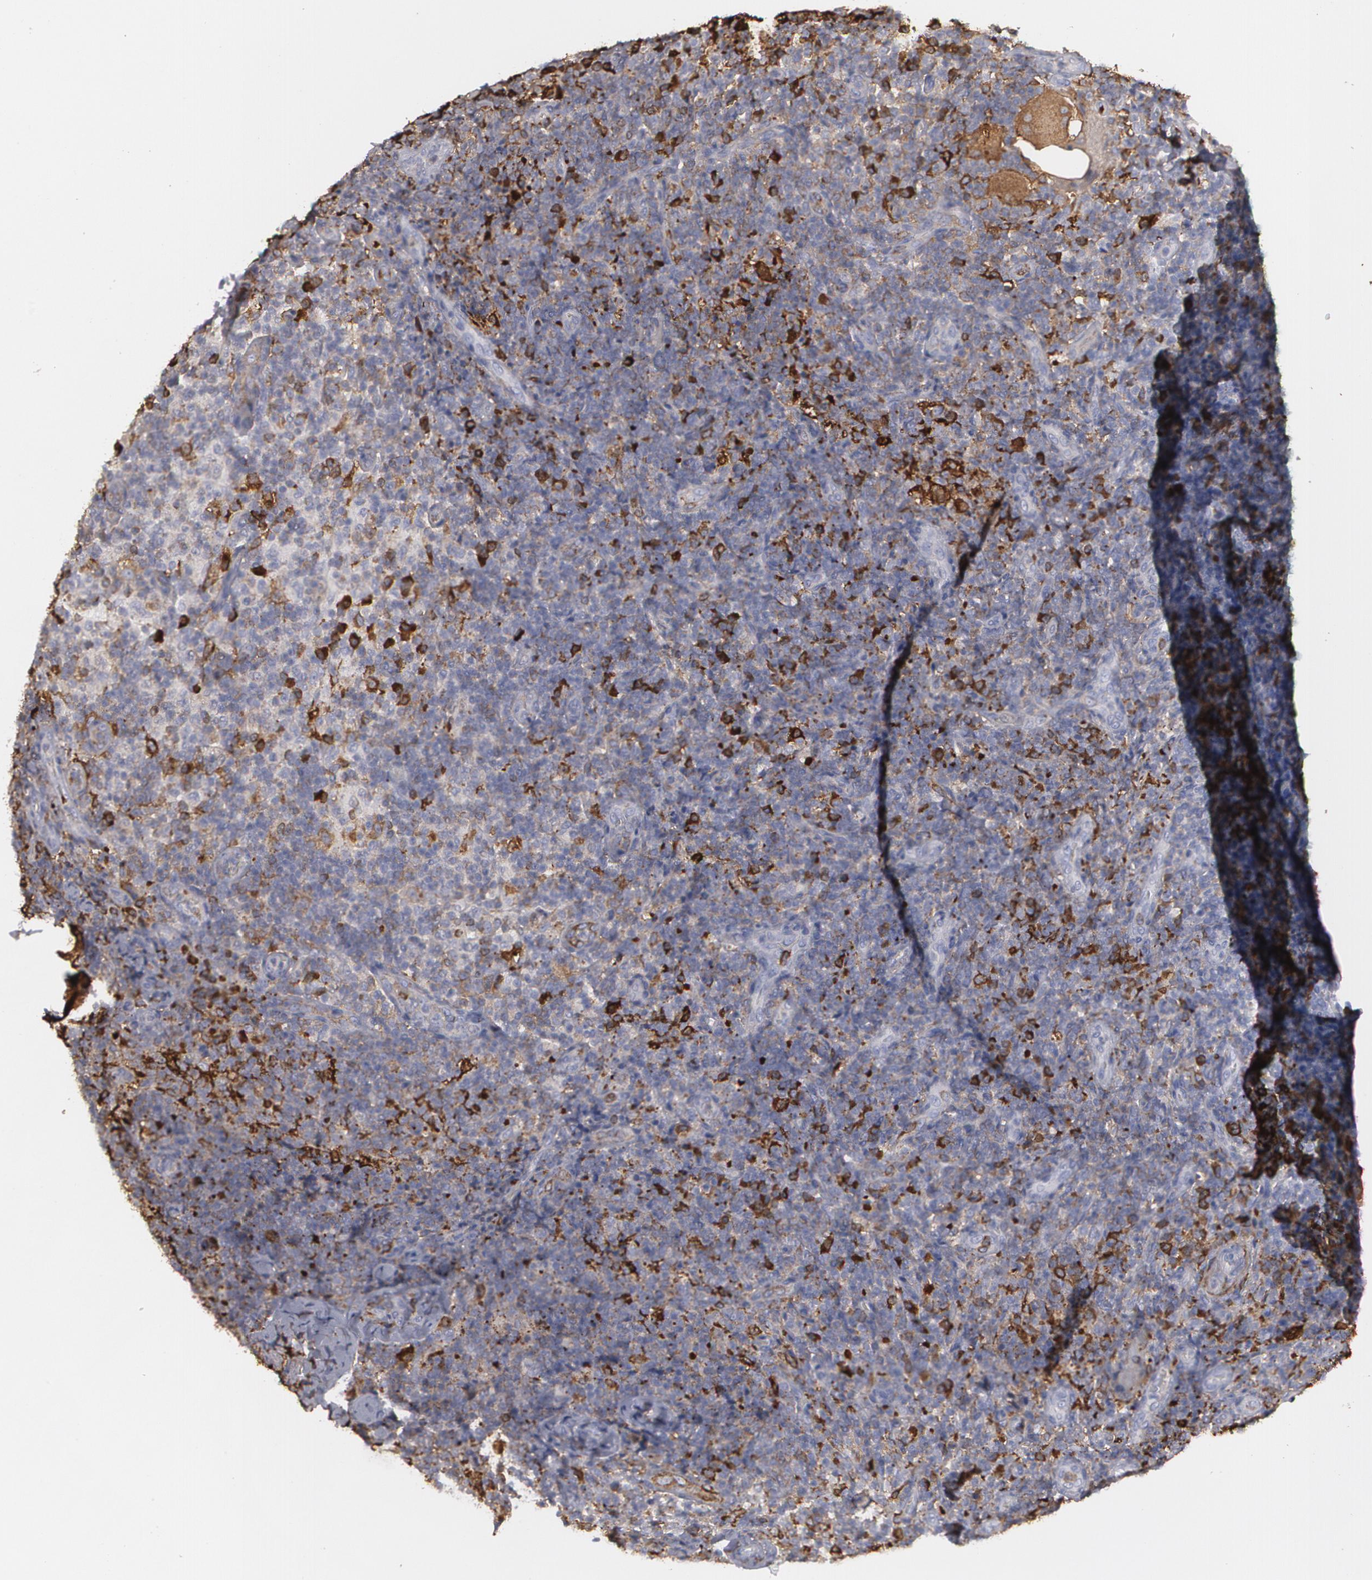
{"staining": {"intensity": "moderate", "quantity": ">75%", "location": "cytoplasmic/membranous"}, "tissue": "lymph node", "cell_type": "Germinal center cells", "image_type": "normal", "snomed": [{"axis": "morphology", "description": "Normal tissue, NOS"}, {"axis": "morphology", "description": "Inflammation, NOS"}, {"axis": "topography", "description": "Lymph node"}], "caption": "A histopathology image of lymph node stained for a protein reveals moderate cytoplasmic/membranous brown staining in germinal center cells. (brown staining indicates protein expression, while blue staining denotes nuclei).", "gene": "ODC1", "patient": {"sex": "male", "age": 46}}